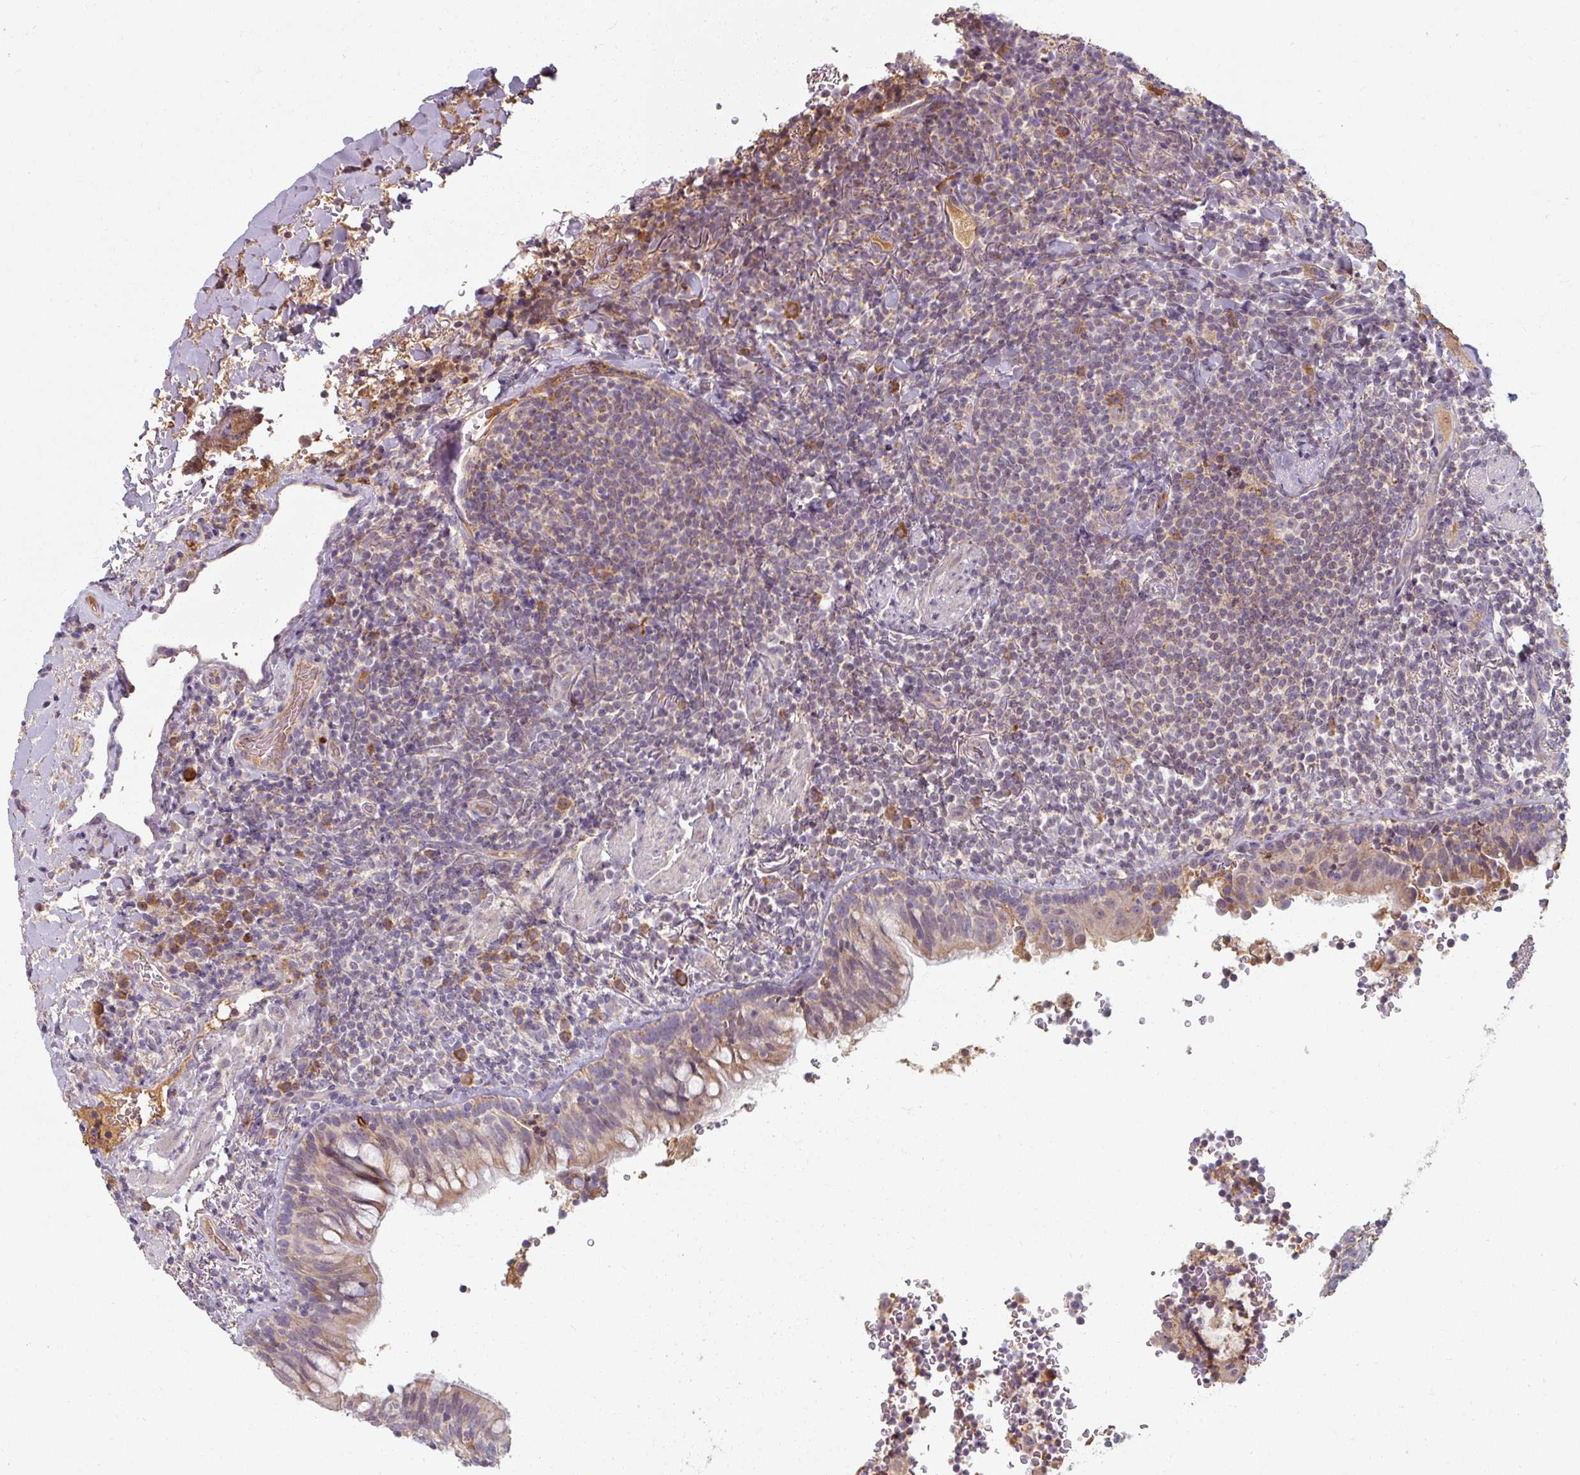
{"staining": {"intensity": "negative", "quantity": "none", "location": "none"}, "tissue": "lymphoma", "cell_type": "Tumor cells", "image_type": "cancer", "snomed": [{"axis": "morphology", "description": "Malignant lymphoma, non-Hodgkin's type, Low grade"}, {"axis": "topography", "description": "Lung"}], "caption": "Histopathology image shows no protein expression in tumor cells of low-grade malignant lymphoma, non-Hodgkin's type tissue. (DAB IHC, high magnification).", "gene": "TSEN54", "patient": {"sex": "female", "age": 71}}